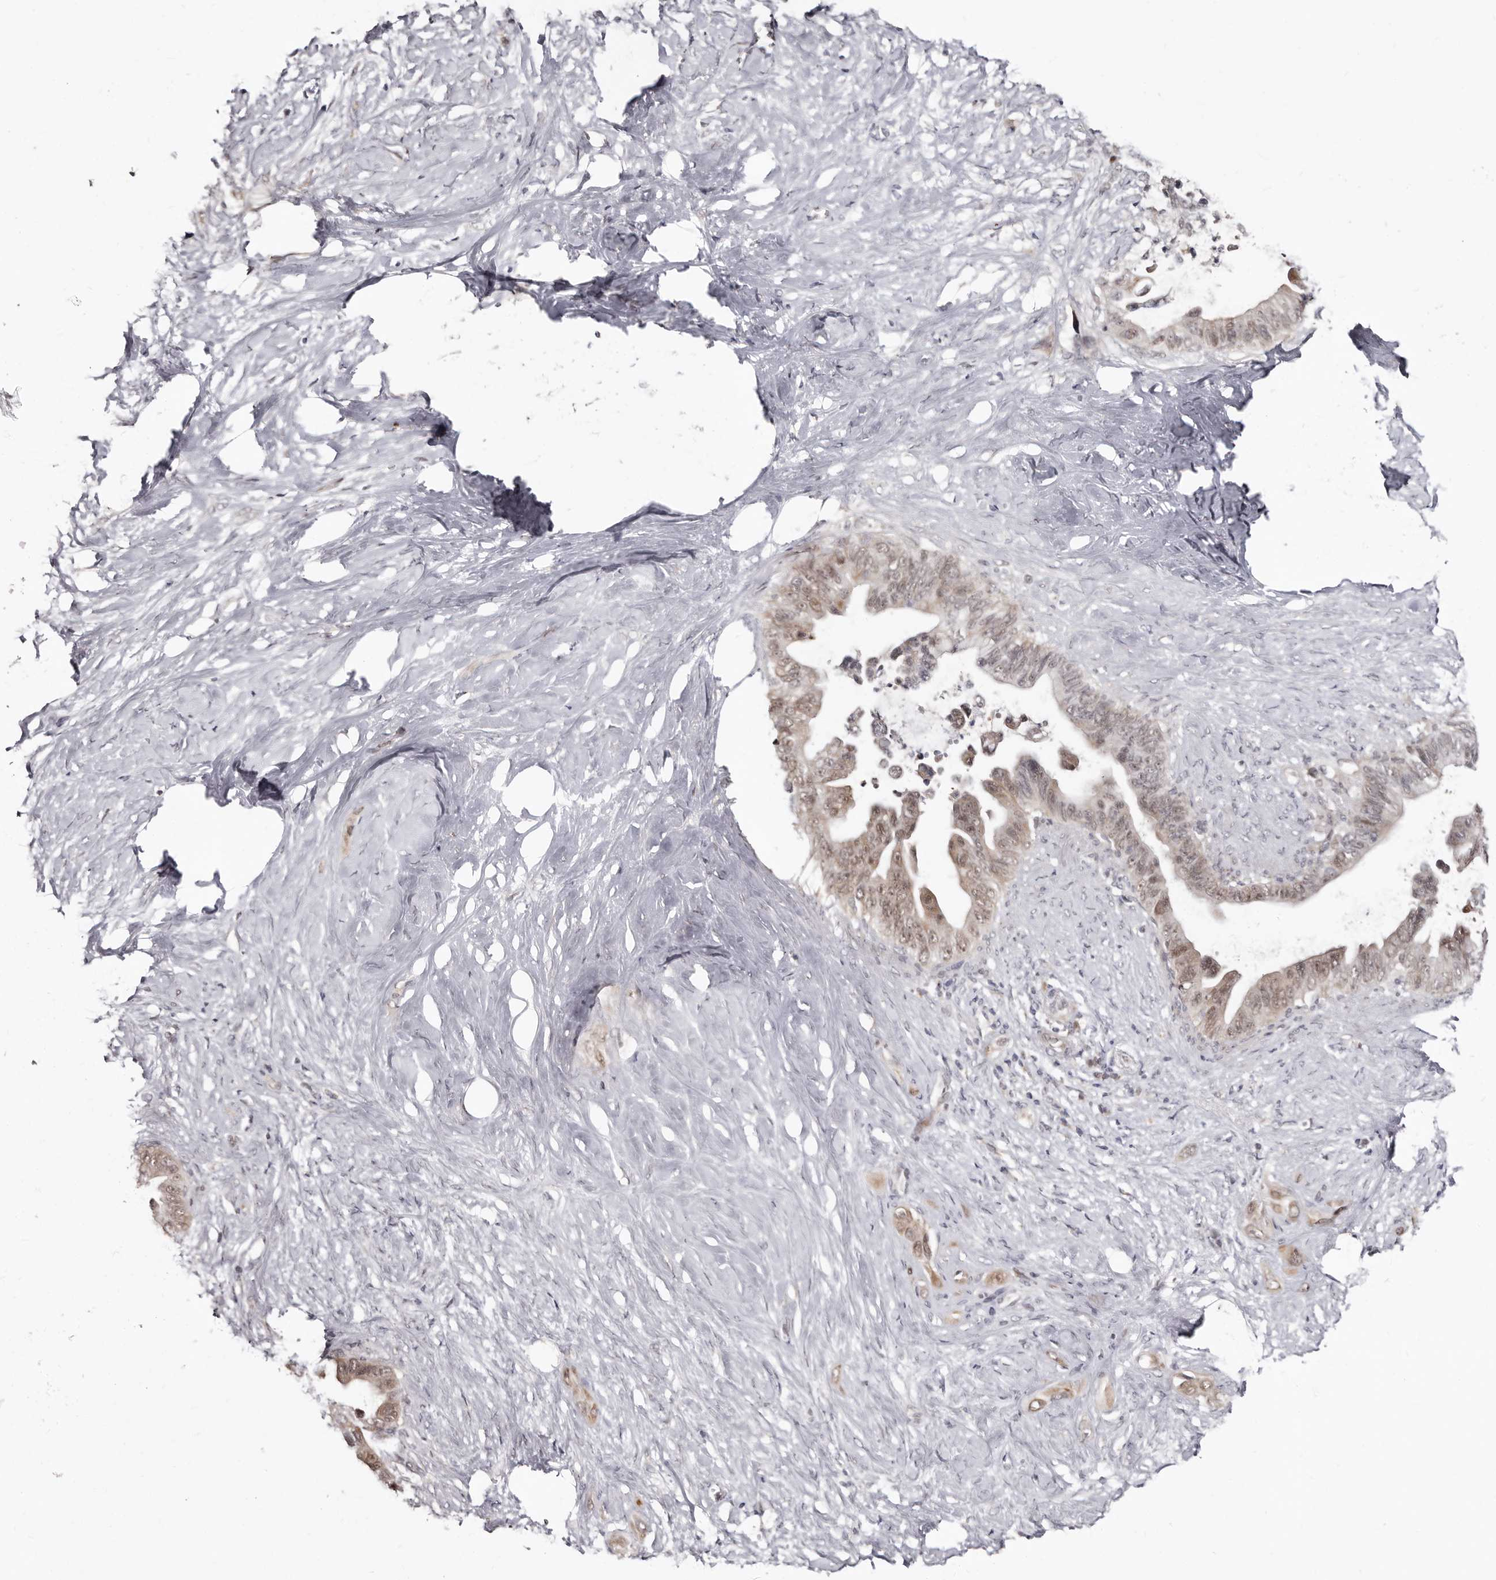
{"staining": {"intensity": "moderate", "quantity": ">75%", "location": "cytoplasmic/membranous,nuclear"}, "tissue": "pancreatic cancer", "cell_type": "Tumor cells", "image_type": "cancer", "snomed": [{"axis": "morphology", "description": "Adenocarcinoma, NOS"}, {"axis": "topography", "description": "Pancreas"}], "caption": "Human pancreatic adenocarcinoma stained for a protein (brown) reveals moderate cytoplasmic/membranous and nuclear positive expression in about >75% of tumor cells.", "gene": "PHF20L1", "patient": {"sex": "female", "age": 72}}